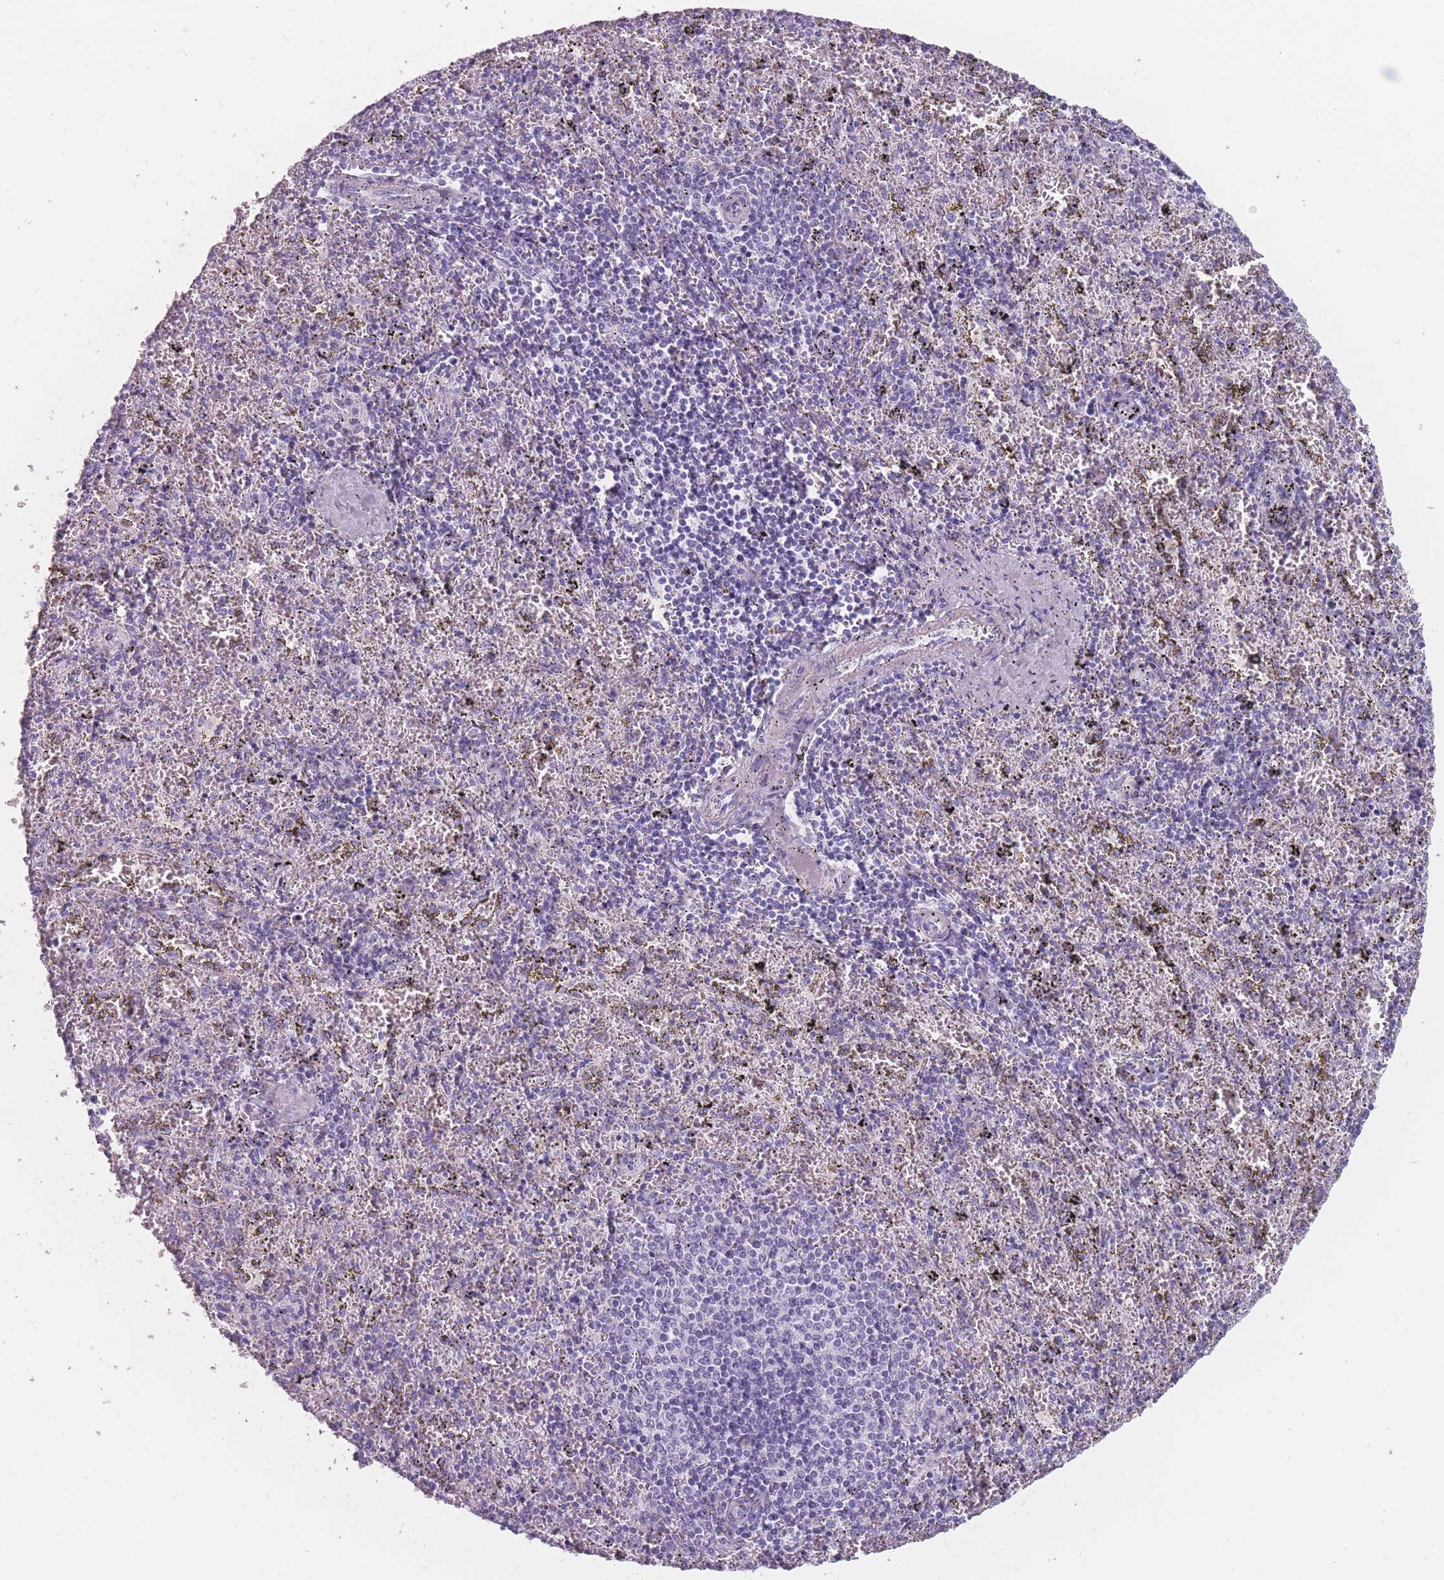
{"staining": {"intensity": "negative", "quantity": "none", "location": "none"}, "tissue": "spleen", "cell_type": "Cells in red pulp", "image_type": "normal", "snomed": [{"axis": "morphology", "description": "Normal tissue, NOS"}, {"axis": "topography", "description": "Spleen"}], "caption": "The histopathology image exhibits no significant expression in cells in red pulp of spleen. (Brightfield microscopy of DAB (3,3'-diaminobenzidine) immunohistochemistry (IHC) at high magnification).", "gene": "PPFIA3", "patient": {"sex": "male", "age": 11}}